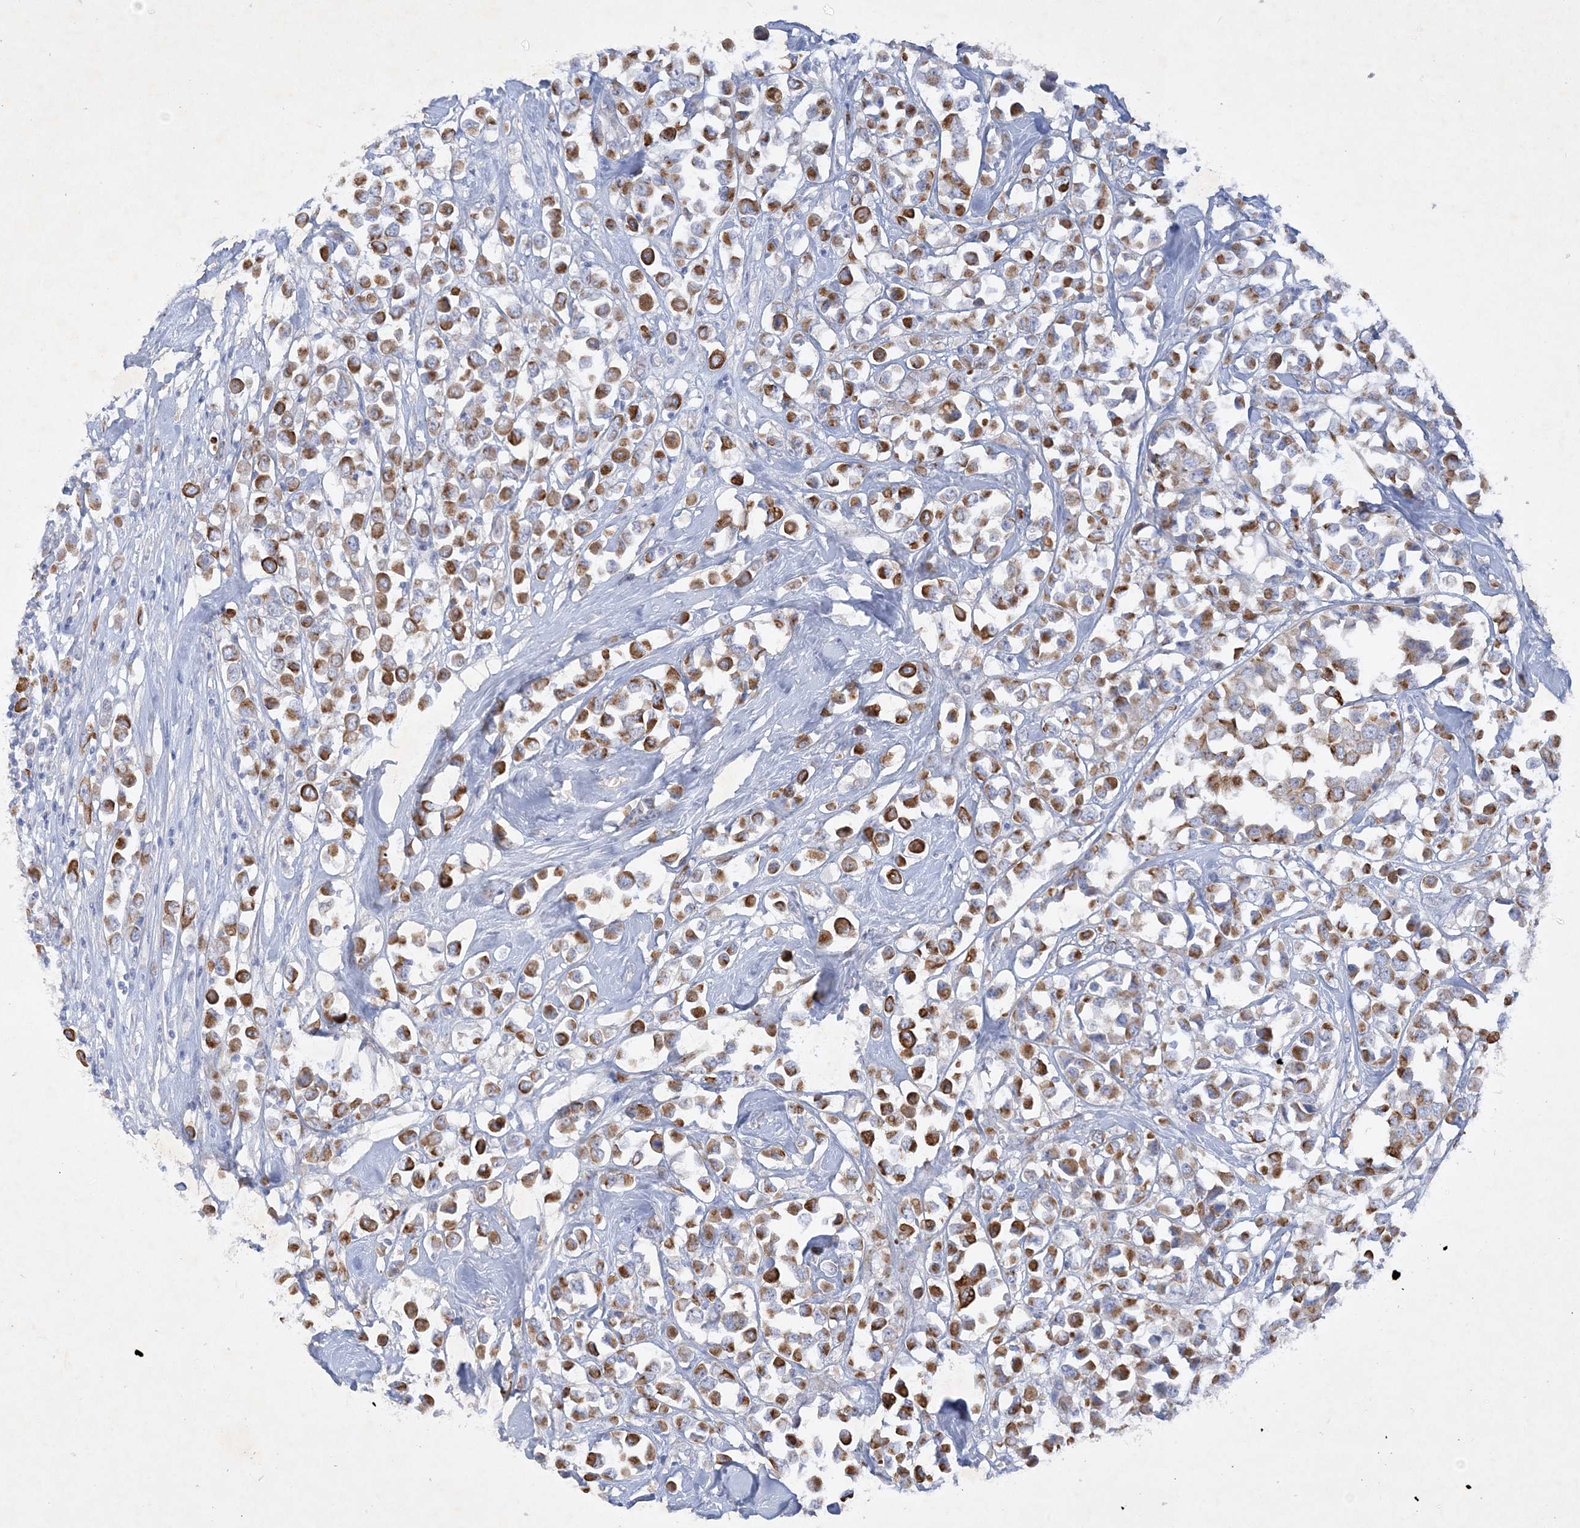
{"staining": {"intensity": "strong", "quantity": ">75%", "location": "cytoplasmic/membranous"}, "tissue": "breast cancer", "cell_type": "Tumor cells", "image_type": "cancer", "snomed": [{"axis": "morphology", "description": "Duct carcinoma"}, {"axis": "topography", "description": "Breast"}], "caption": "Breast infiltrating ductal carcinoma tissue shows strong cytoplasmic/membranous expression in about >75% of tumor cells (DAB IHC with brightfield microscopy, high magnification).", "gene": "FARSB", "patient": {"sex": "female", "age": 61}}